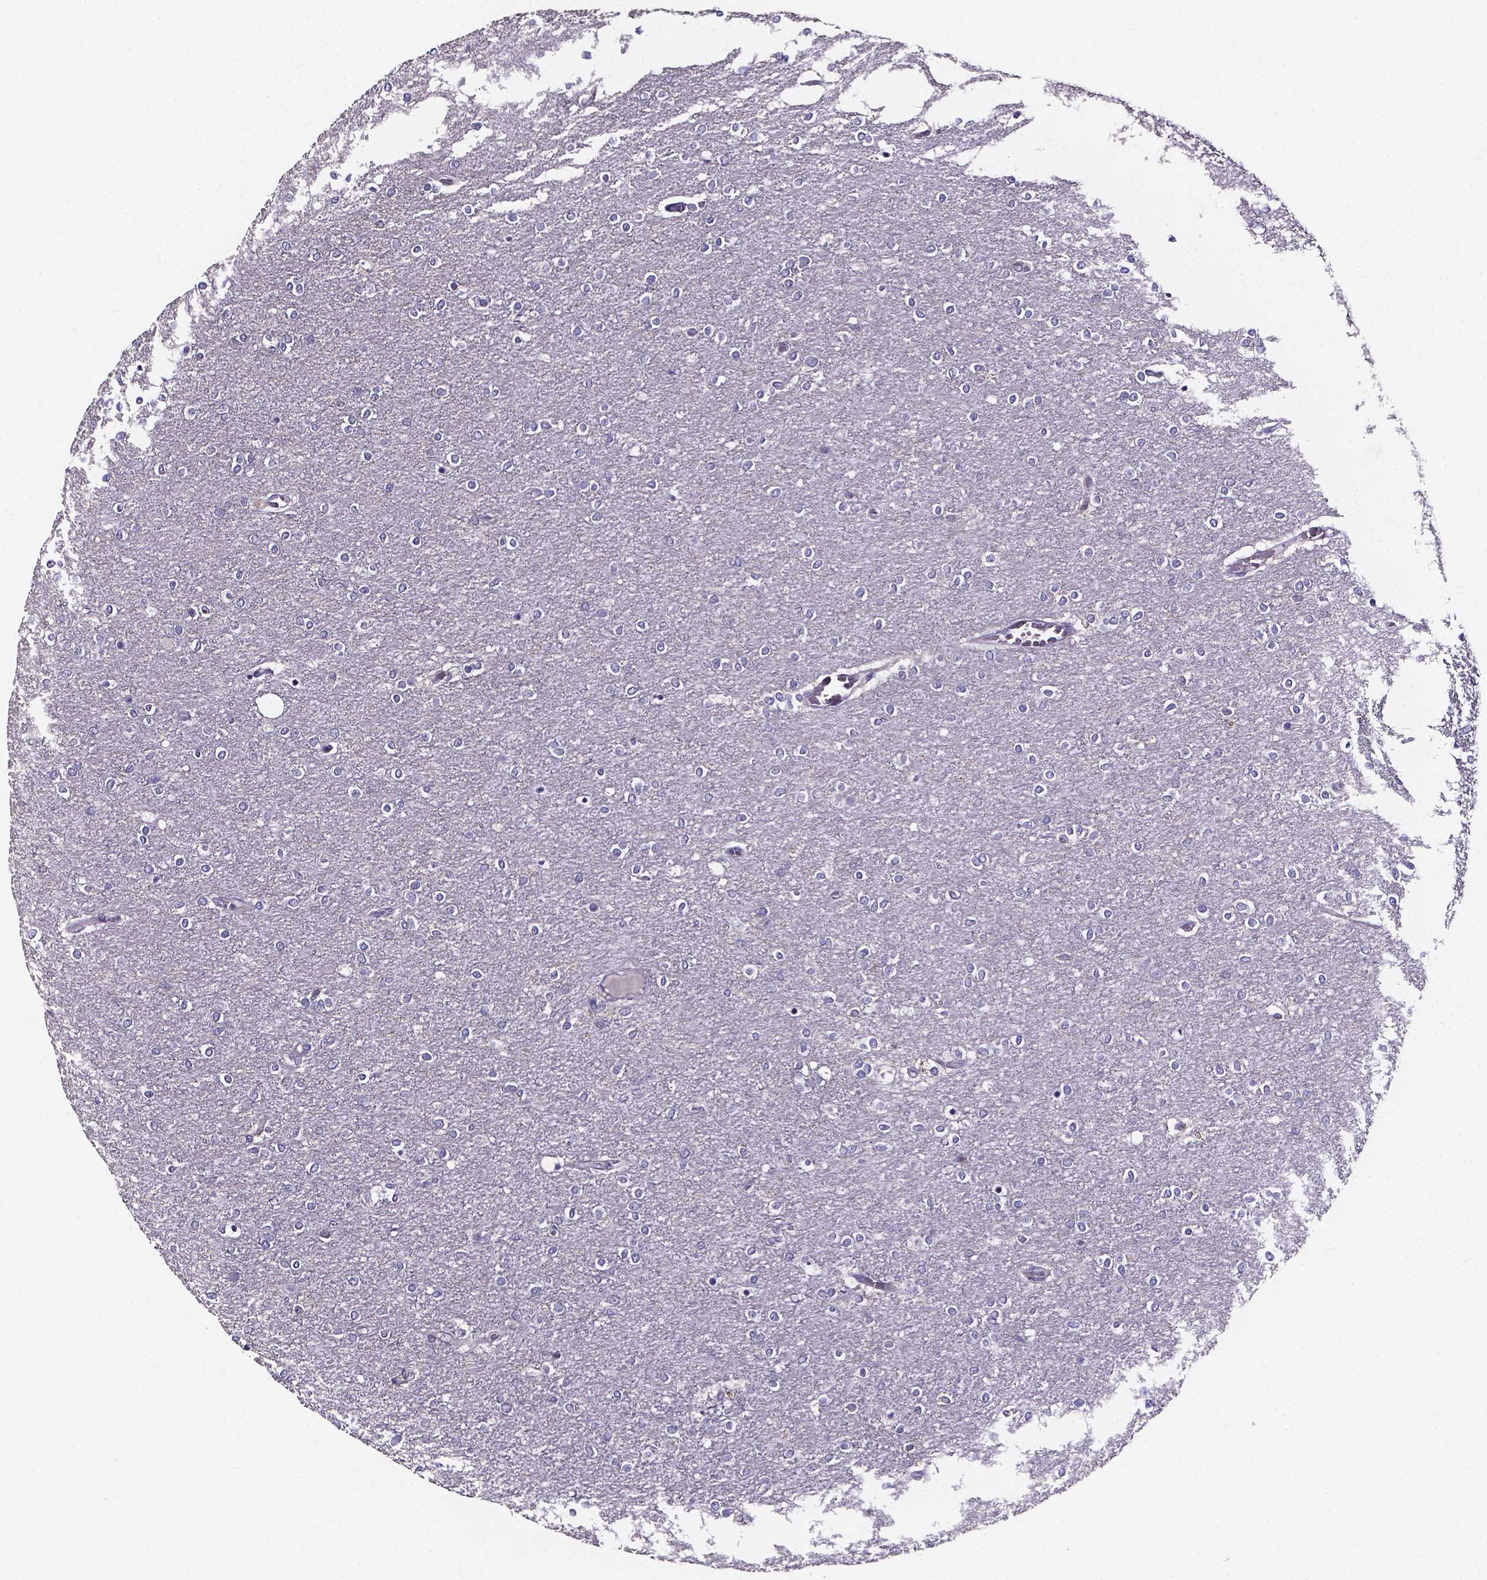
{"staining": {"intensity": "negative", "quantity": "none", "location": "none"}, "tissue": "glioma", "cell_type": "Tumor cells", "image_type": "cancer", "snomed": [{"axis": "morphology", "description": "Glioma, malignant, High grade"}, {"axis": "topography", "description": "Brain"}], "caption": "Tumor cells show no significant staining in glioma.", "gene": "SPOCD1", "patient": {"sex": "female", "age": 61}}